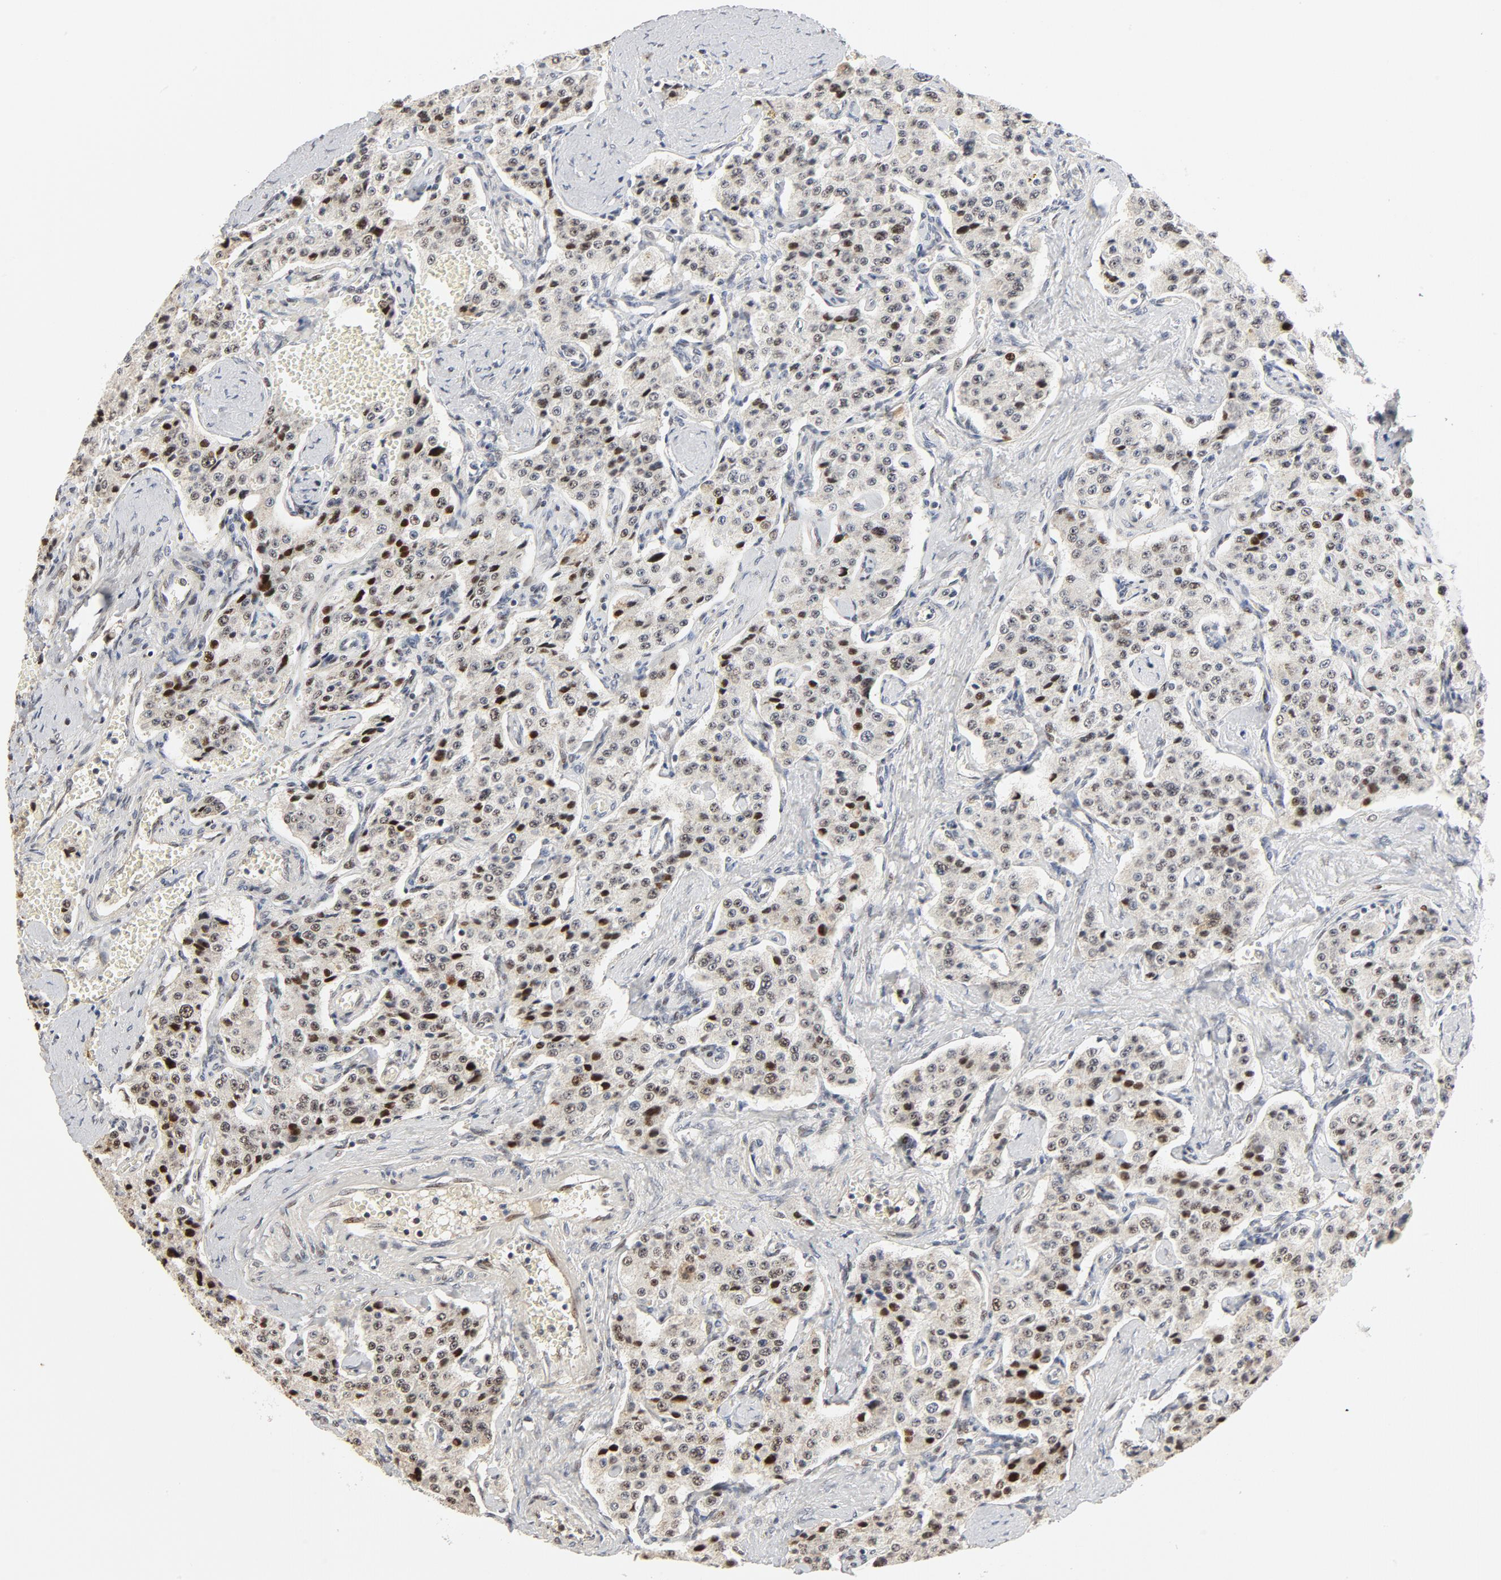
{"staining": {"intensity": "strong", "quantity": "25%-75%", "location": "nuclear"}, "tissue": "carcinoid", "cell_type": "Tumor cells", "image_type": "cancer", "snomed": [{"axis": "morphology", "description": "Carcinoid, malignant, NOS"}, {"axis": "topography", "description": "Pancreas"}], "caption": "Carcinoid tissue demonstrates strong nuclear expression in approximately 25%-75% of tumor cells, visualized by immunohistochemistry. The staining was performed using DAB, with brown indicating positive protein expression. Nuclei are stained blue with hematoxylin.", "gene": "GTF2I", "patient": {"sex": "female", "age": 54}}